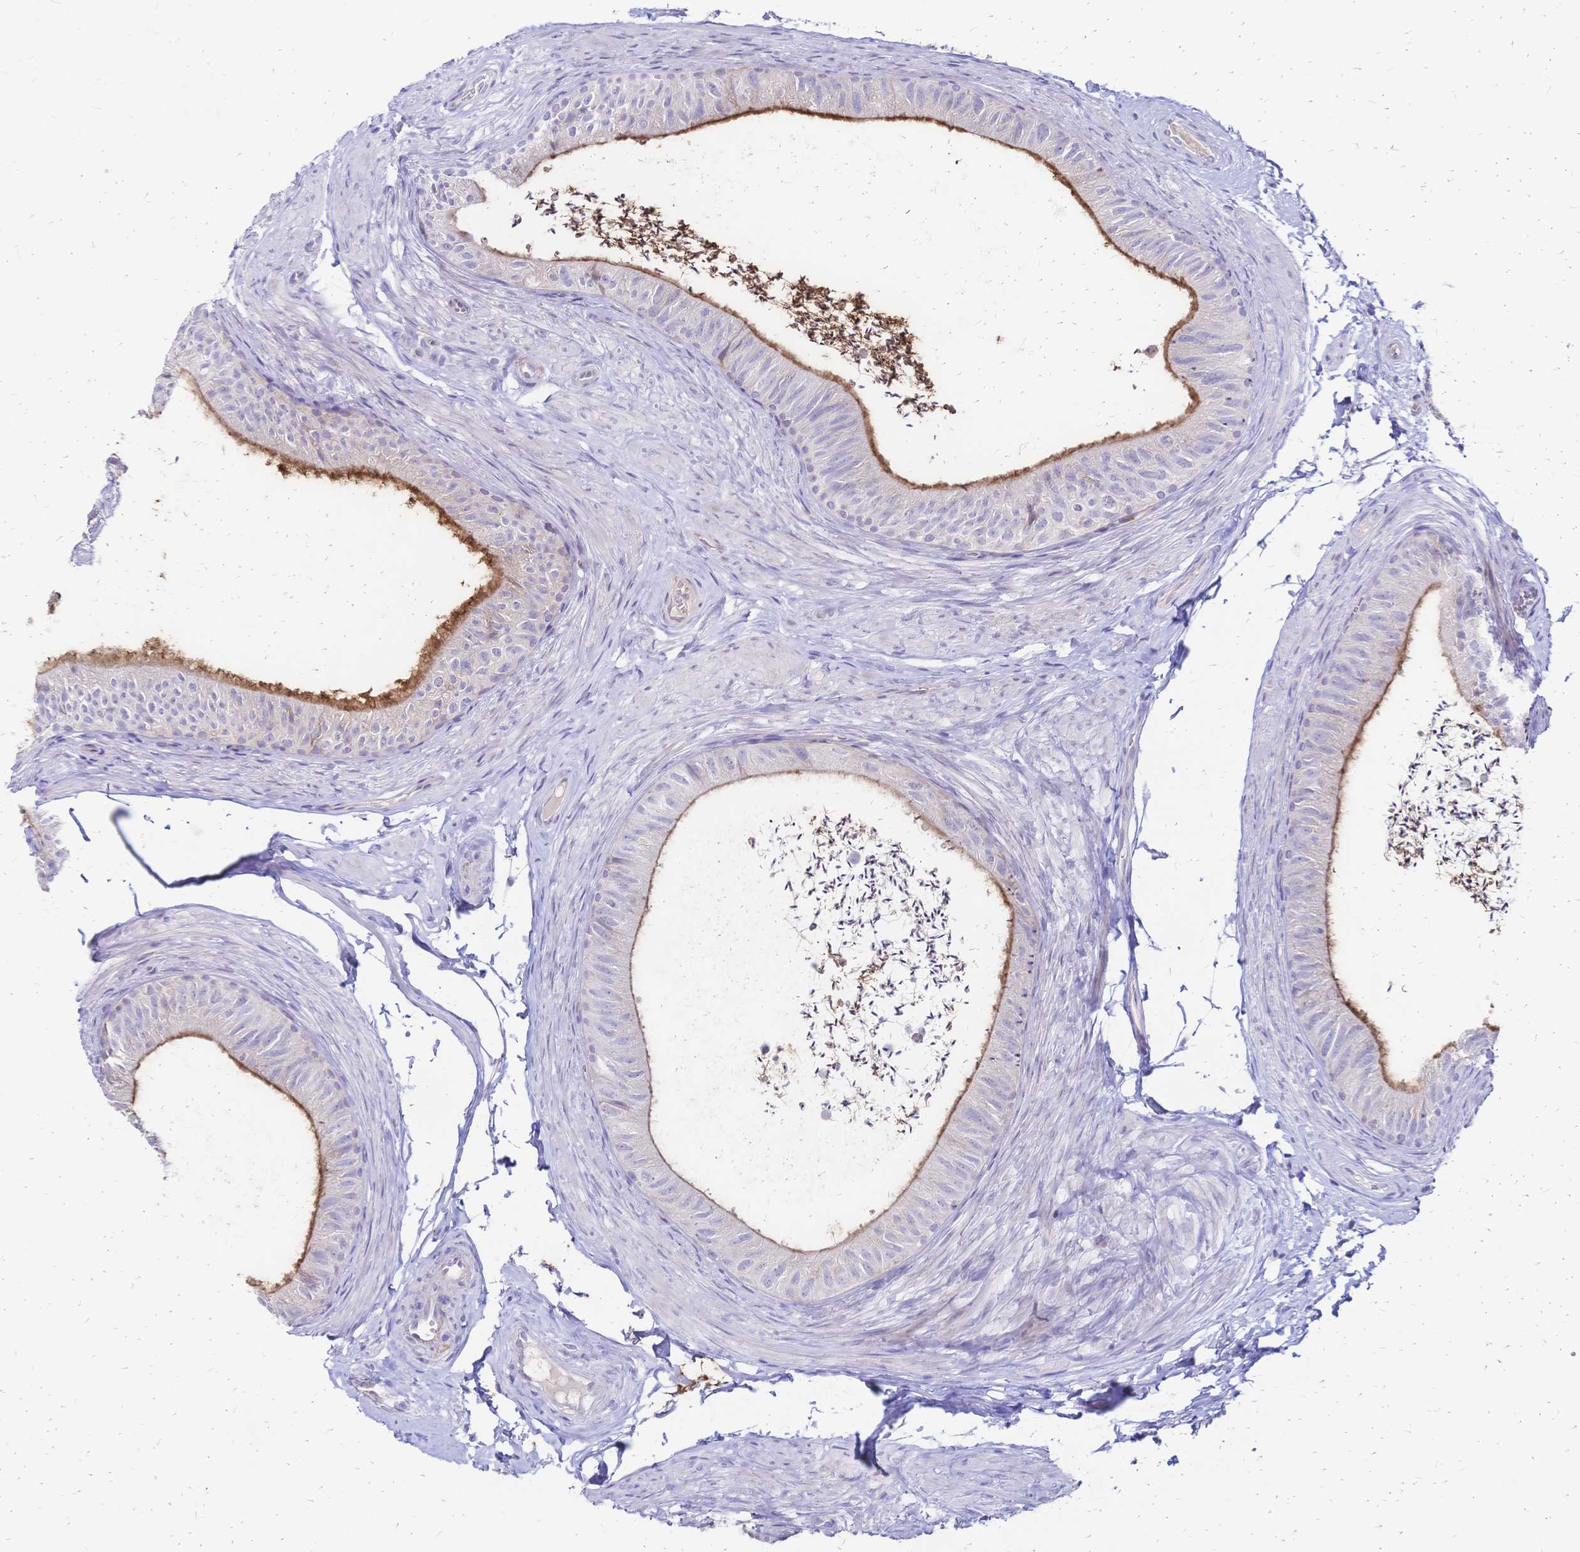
{"staining": {"intensity": "moderate", "quantity": "<25%", "location": "cytoplasmic/membranous"}, "tissue": "epididymis", "cell_type": "Glandular cells", "image_type": "normal", "snomed": [{"axis": "morphology", "description": "Normal tissue, NOS"}, {"axis": "topography", "description": "Epididymis, spermatic cord, NOS"}, {"axis": "topography", "description": "Epididymis"}, {"axis": "topography", "description": "Peripheral nerve tissue"}], "caption": "Epididymis stained with a brown dye exhibits moderate cytoplasmic/membranous positive expression in approximately <25% of glandular cells.", "gene": "IL2RA", "patient": {"sex": "male", "age": 29}}